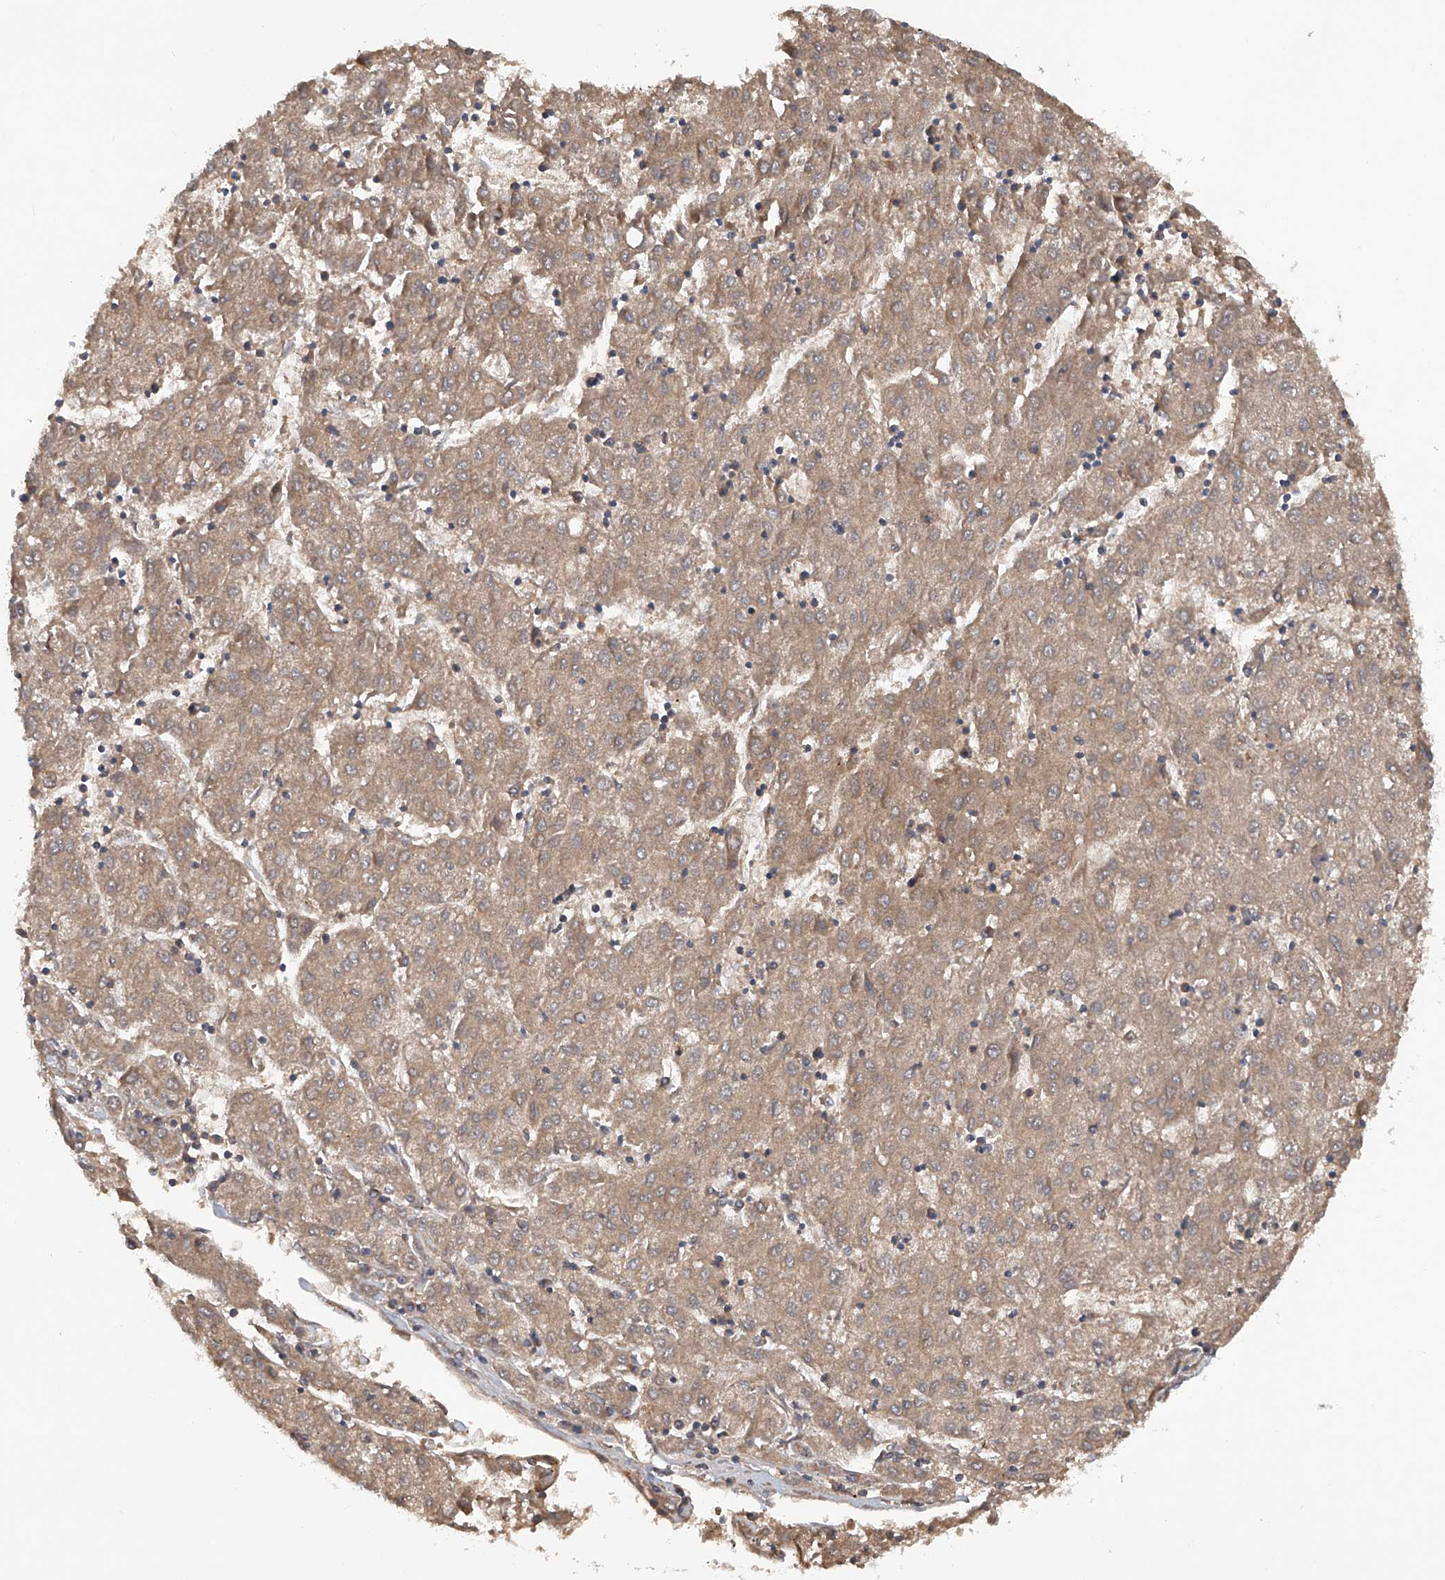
{"staining": {"intensity": "moderate", "quantity": ">75%", "location": "cytoplasmic/membranous"}, "tissue": "liver cancer", "cell_type": "Tumor cells", "image_type": "cancer", "snomed": [{"axis": "morphology", "description": "Carcinoma, Hepatocellular, NOS"}, {"axis": "topography", "description": "Liver"}], "caption": "This micrograph demonstrates hepatocellular carcinoma (liver) stained with IHC to label a protein in brown. The cytoplasmic/membranous of tumor cells show moderate positivity for the protein. Nuclei are counter-stained blue.", "gene": "ASCC3", "patient": {"sex": "male", "age": 72}}